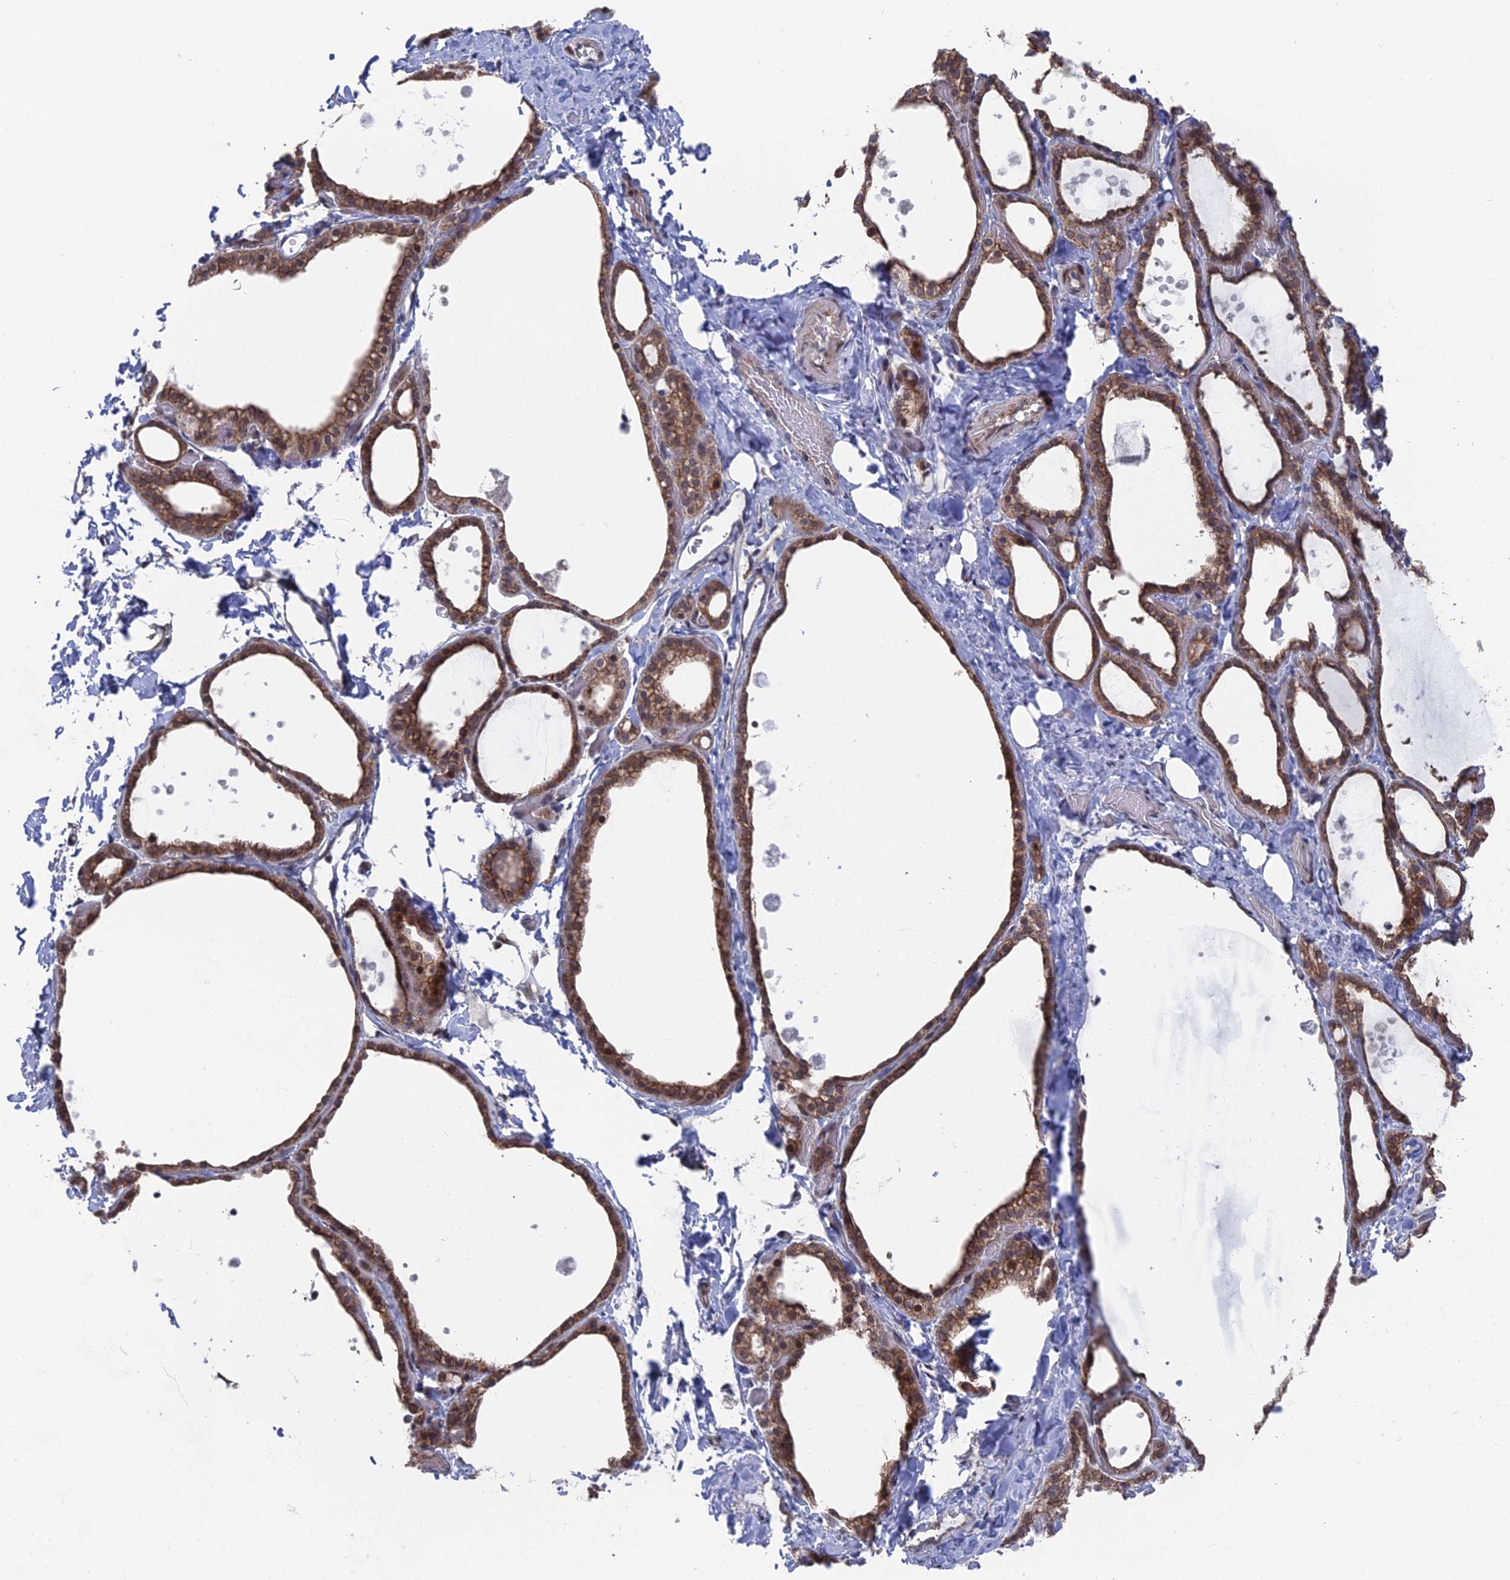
{"staining": {"intensity": "moderate", "quantity": ">75%", "location": "cytoplasmic/membranous"}, "tissue": "thyroid gland", "cell_type": "Glandular cells", "image_type": "normal", "snomed": [{"axis": "morphology", "description": "Normal tissue, NOS"}, {"axis": "topography", "description": "Thyroid gland"}], "caption": "A medium amount of moderate cytoplasmic/membranous positivity is identified in about >75% of glandular cells in unremarkable thyroid gland. (Brightfield microscopy of DAB IHC at high magnification).", "gene": "FHIP2A", "patient": {"sex": "female", "age": 44}}